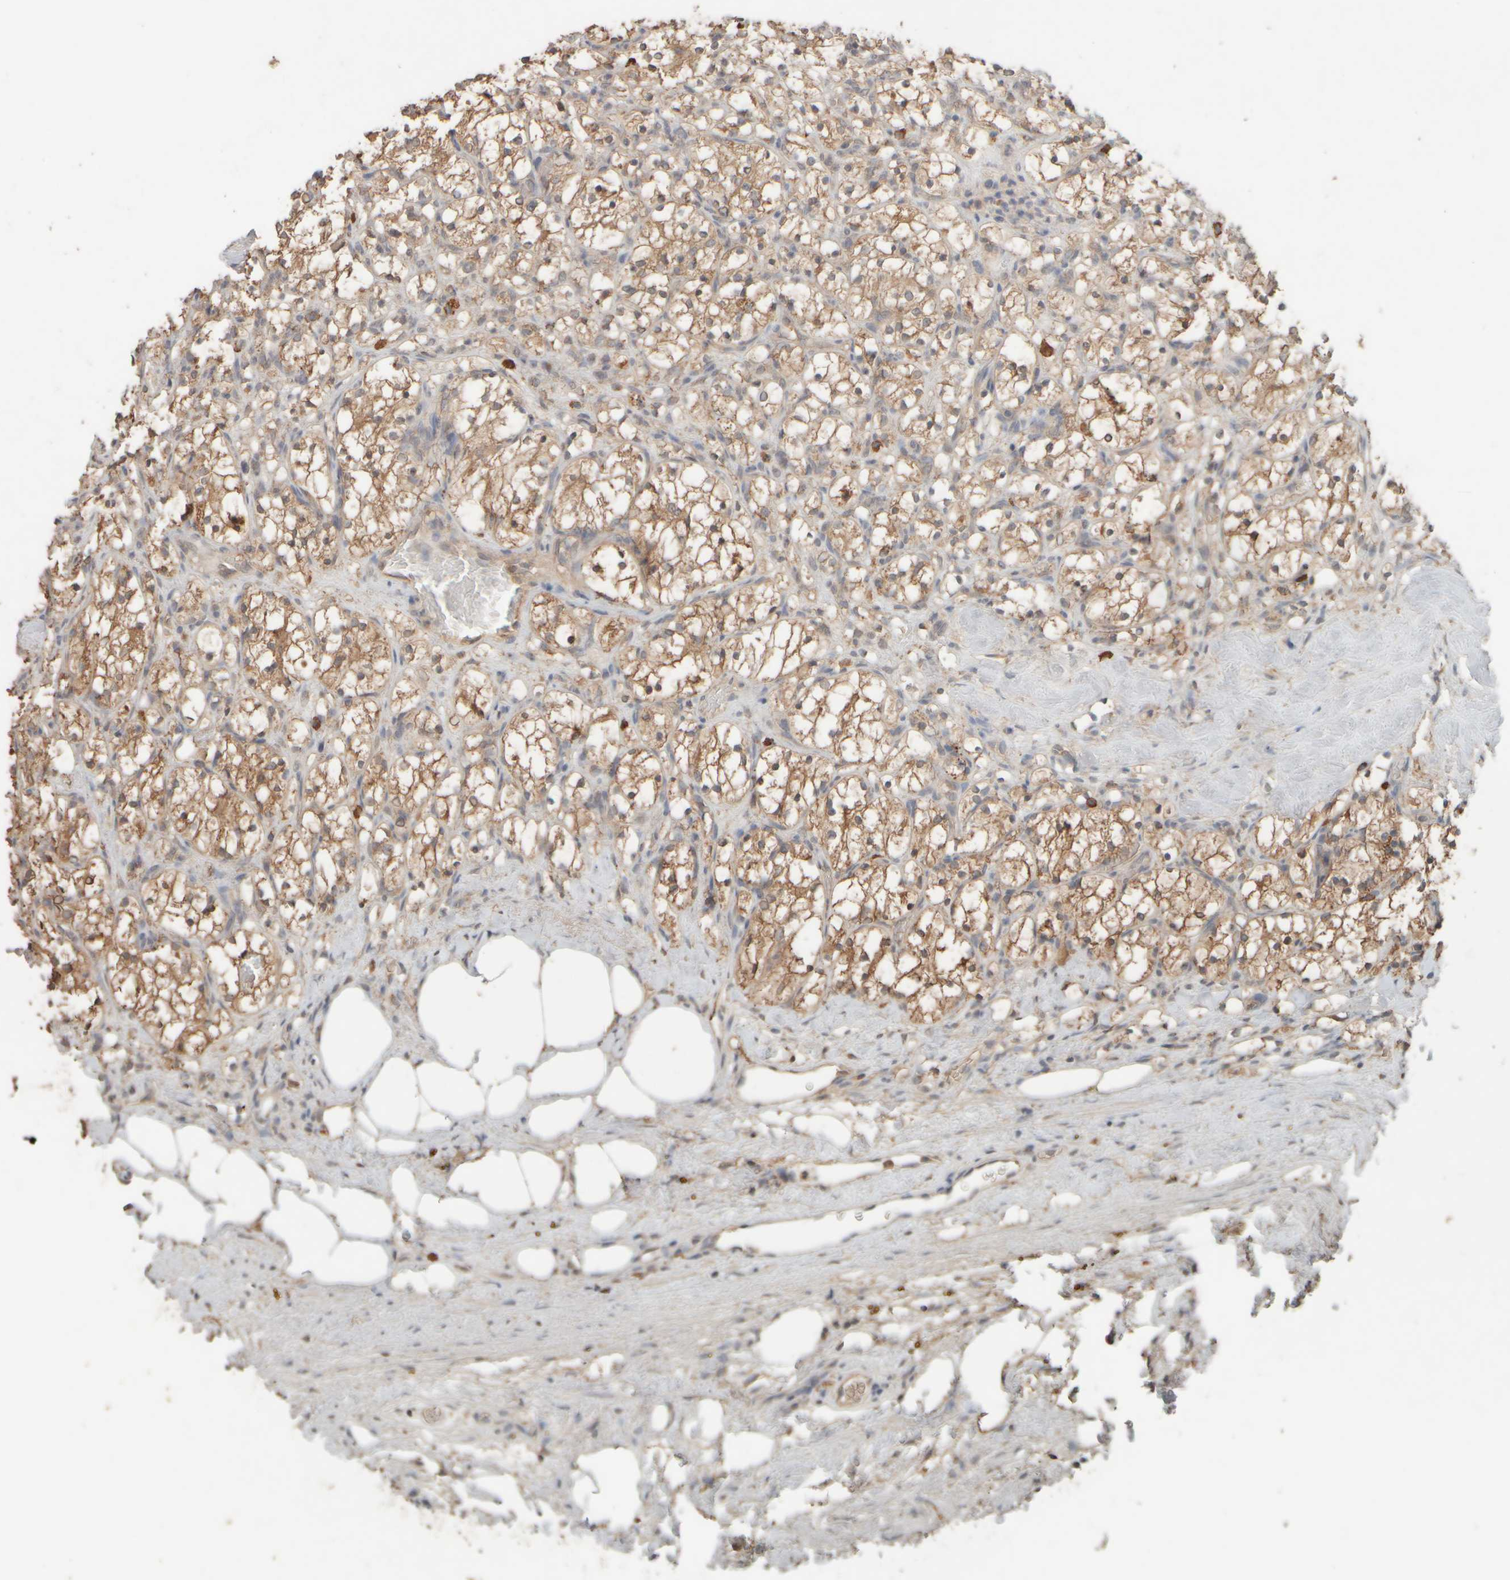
{"staining": {"intensity": "moderate", "quantity": ">75%", "location": "cytoplasmic/membranous"}, "tissue": "renal cancer", "cell_type": "Tumor cells", "image_type": "cancer", "snomed": [{"axis": "morphology", "description": "Adenocarcinoma, NOS"}, {"axis": "topography", "description": "Kidney"}], "caption": "Moderate cytoplasmic/membranous staining for a protein is seen in approximately >75% of tumor cells of renal cancer using immunohistochemistry (IHC).", "gene": "EIF2B3", "patient": {"sex": "female", "age": 69}}